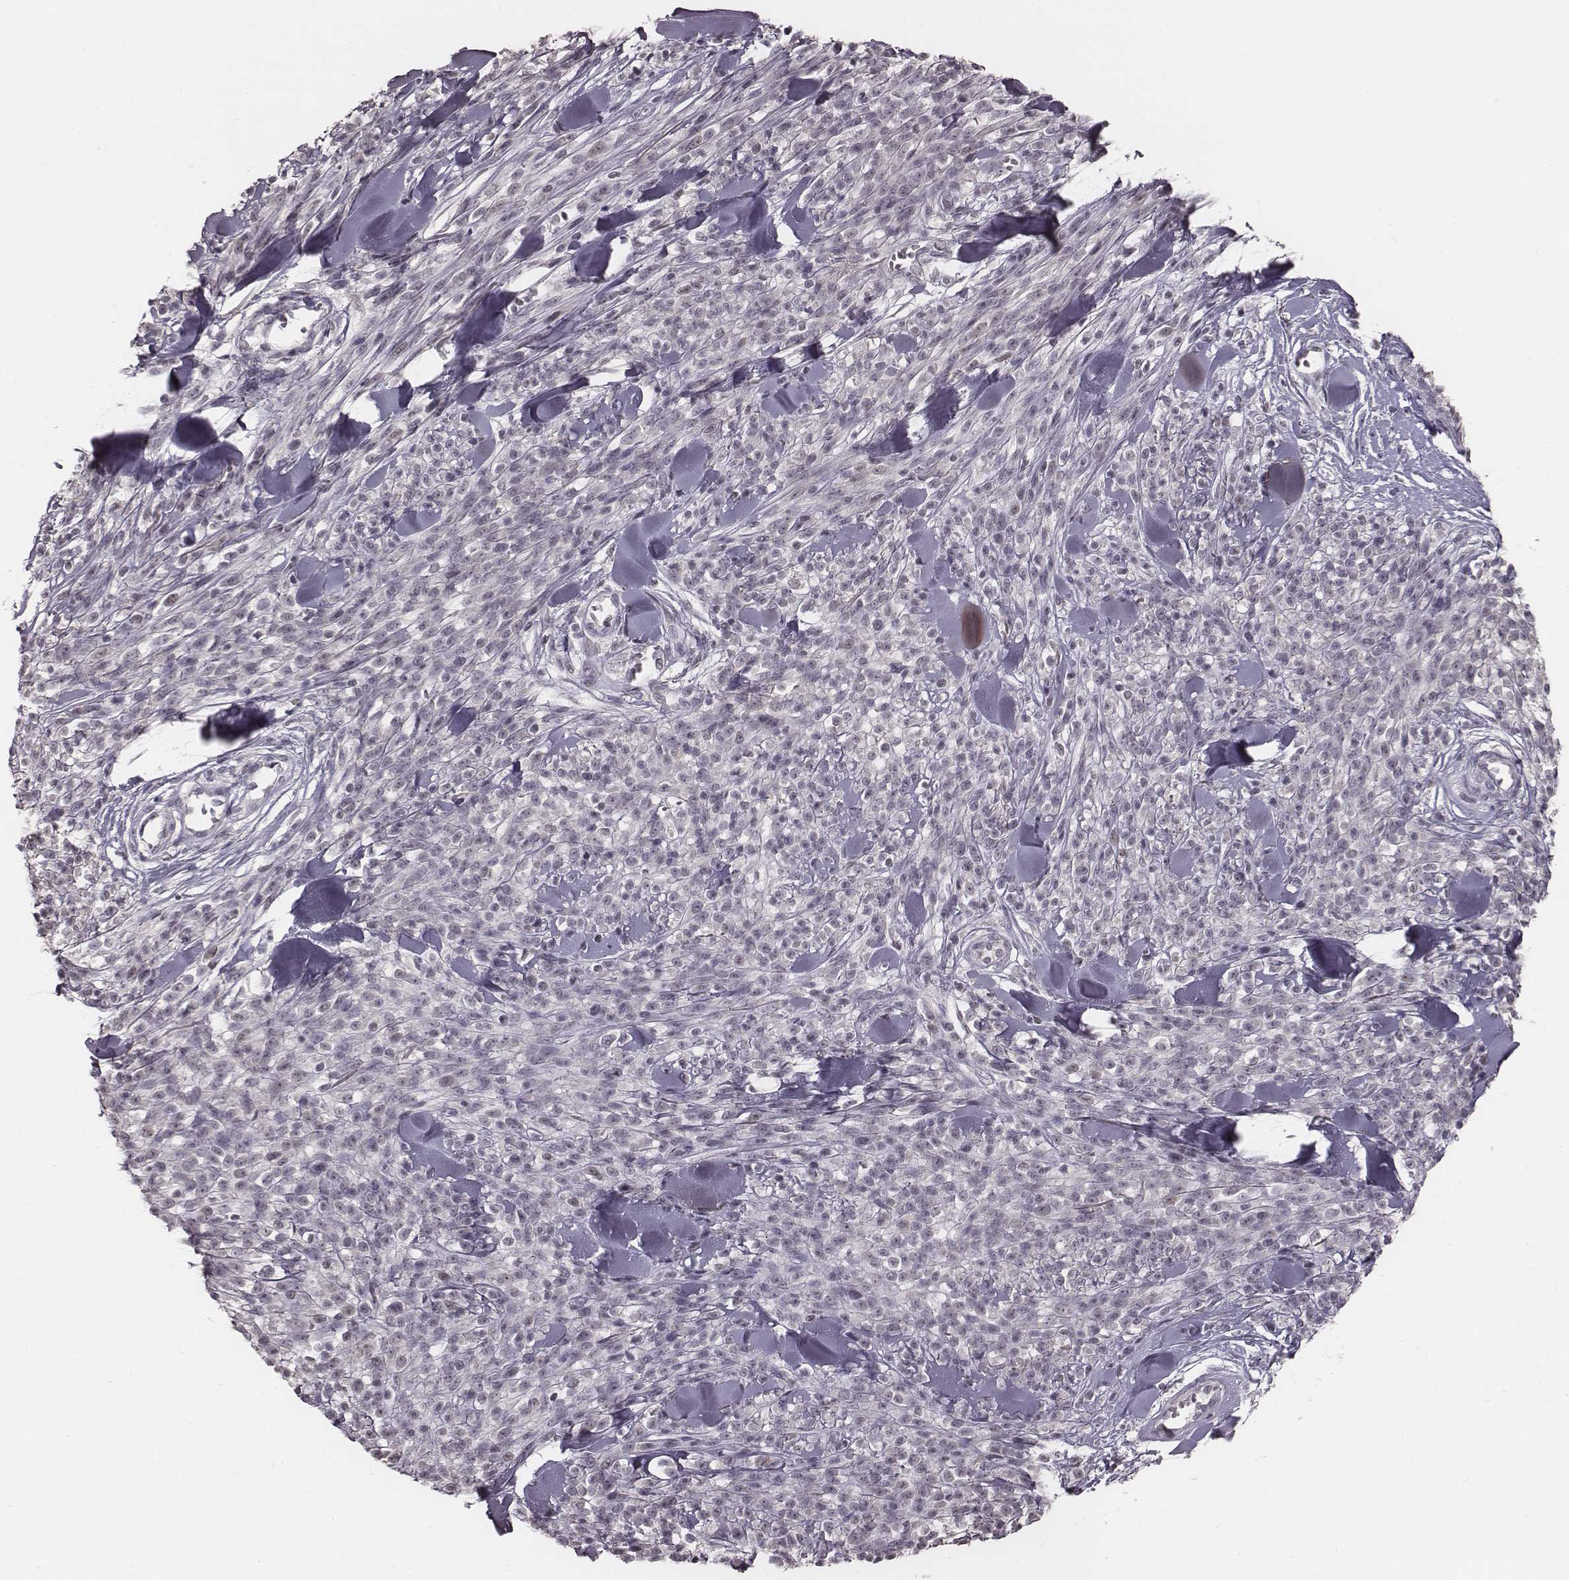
{"staining": {"intensity": "negative", "quantity": "none", "location": "none"}, "tissue": "melanoma", "cell_type": "Tumor cells", "image_type": "cancer", "snomed": [{"axis": "morphology", "description": "Malignant melanoma, NOS"}, {"axis": "topography", "description": "Skin"}, {"axis": "topography", "description": "Skin of trunk"}], "caption": "Protein analysis of melanoma displays no significant positivity in tumor cells. Nuclei are stained in blue.", "gene": "IQCG", "patient": {"sex": "male", "age": 74}}